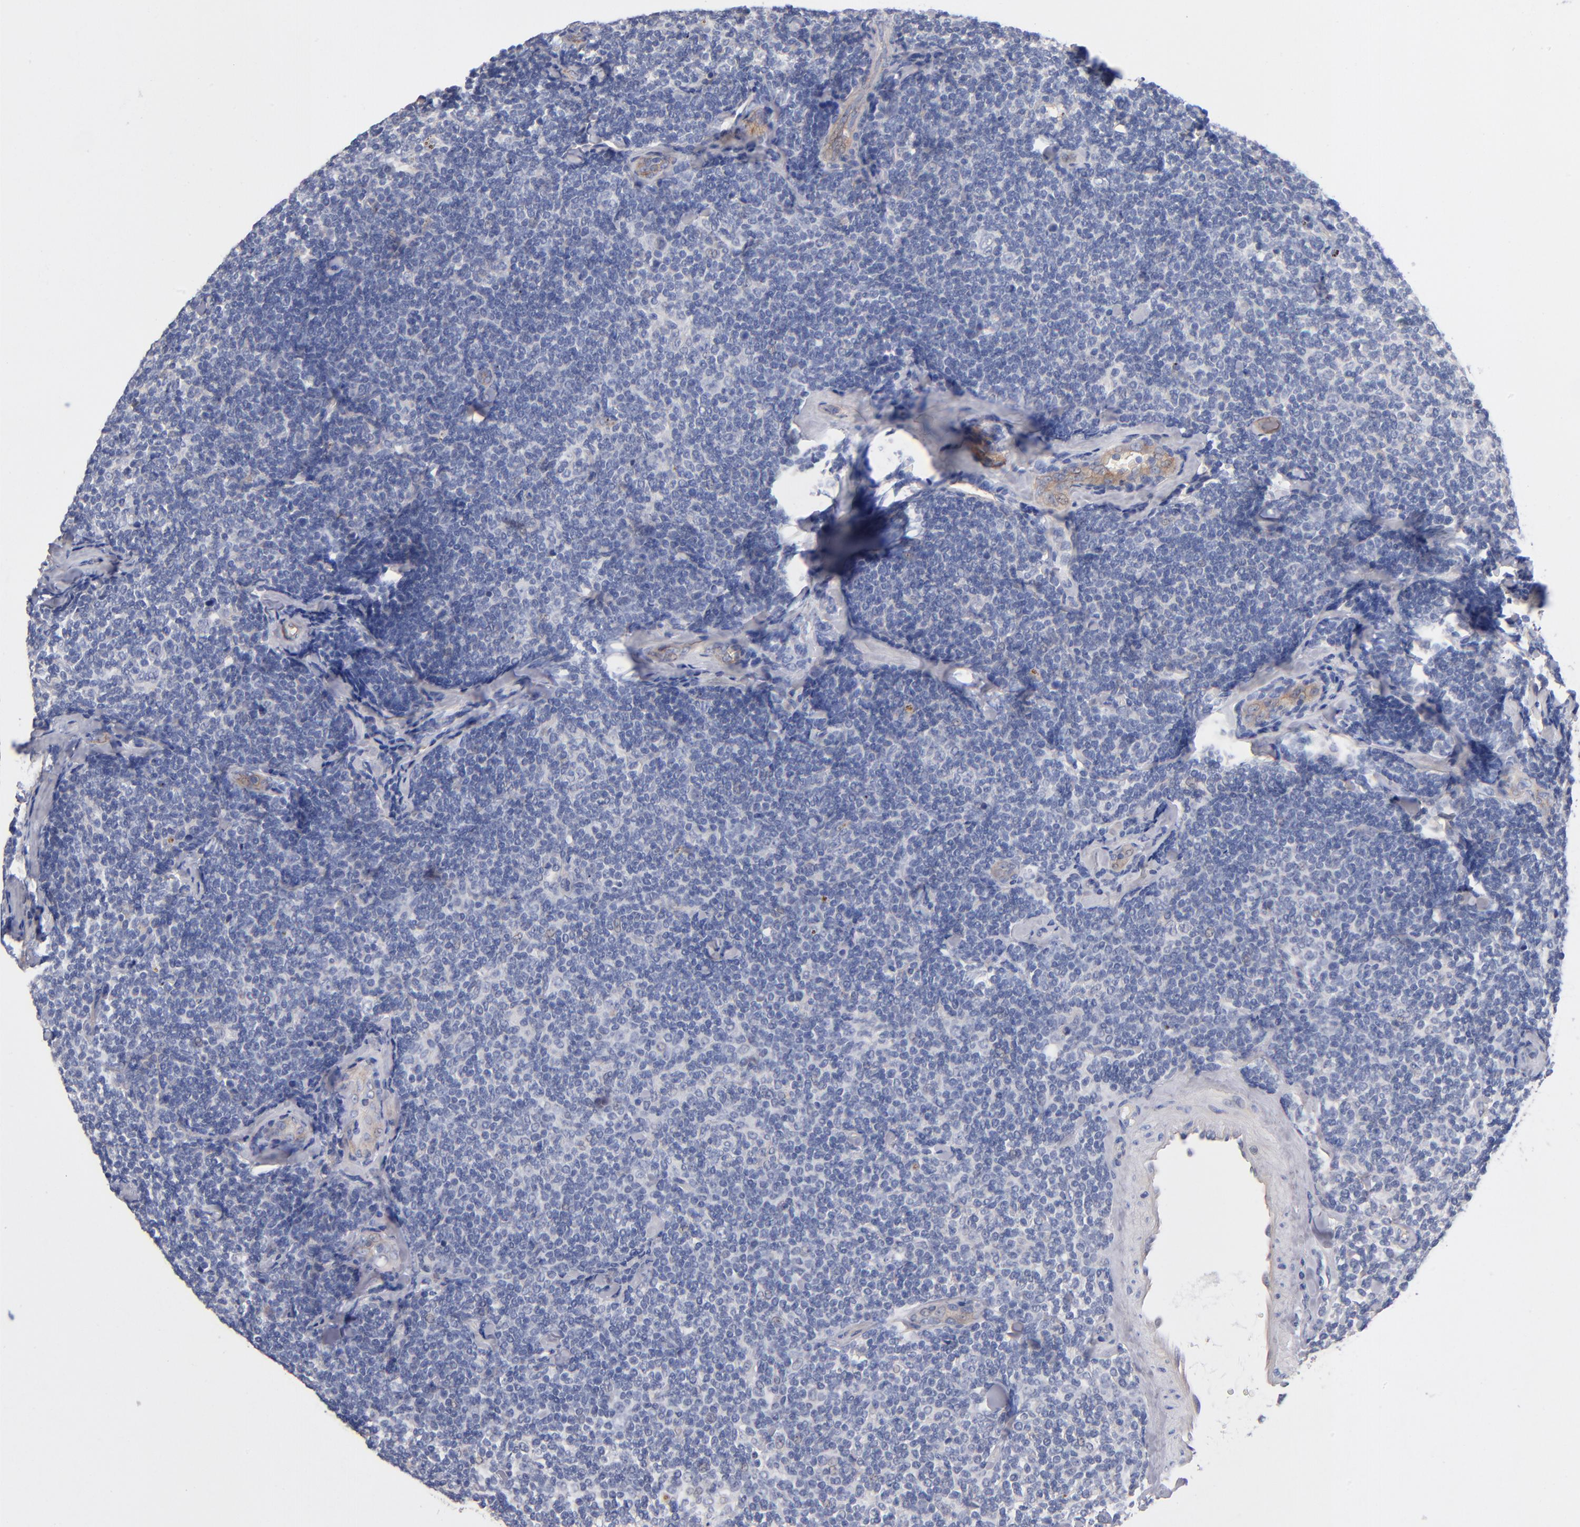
{"staining": {"intensity": "negative", "quantity": "none", "location": "none"}, "tissue": "lymphoma", "cell_type": "Tumor cells", "image_type": "cancer", "snomed": [{"axis": "morphology", "description": "Malignant lymphoma, non-Hodgkin's type, Low grade"}, {"axis": "topography", "description": "Lymph node"}], "caption": "IHC image of low-grade malignant lymphoma, non-Hodgkin's type stained for a protein (brown), which displays no expression in tumor cells.", "gene": "PLSCR4", "patient": {"sex": "female", "age": 56}}